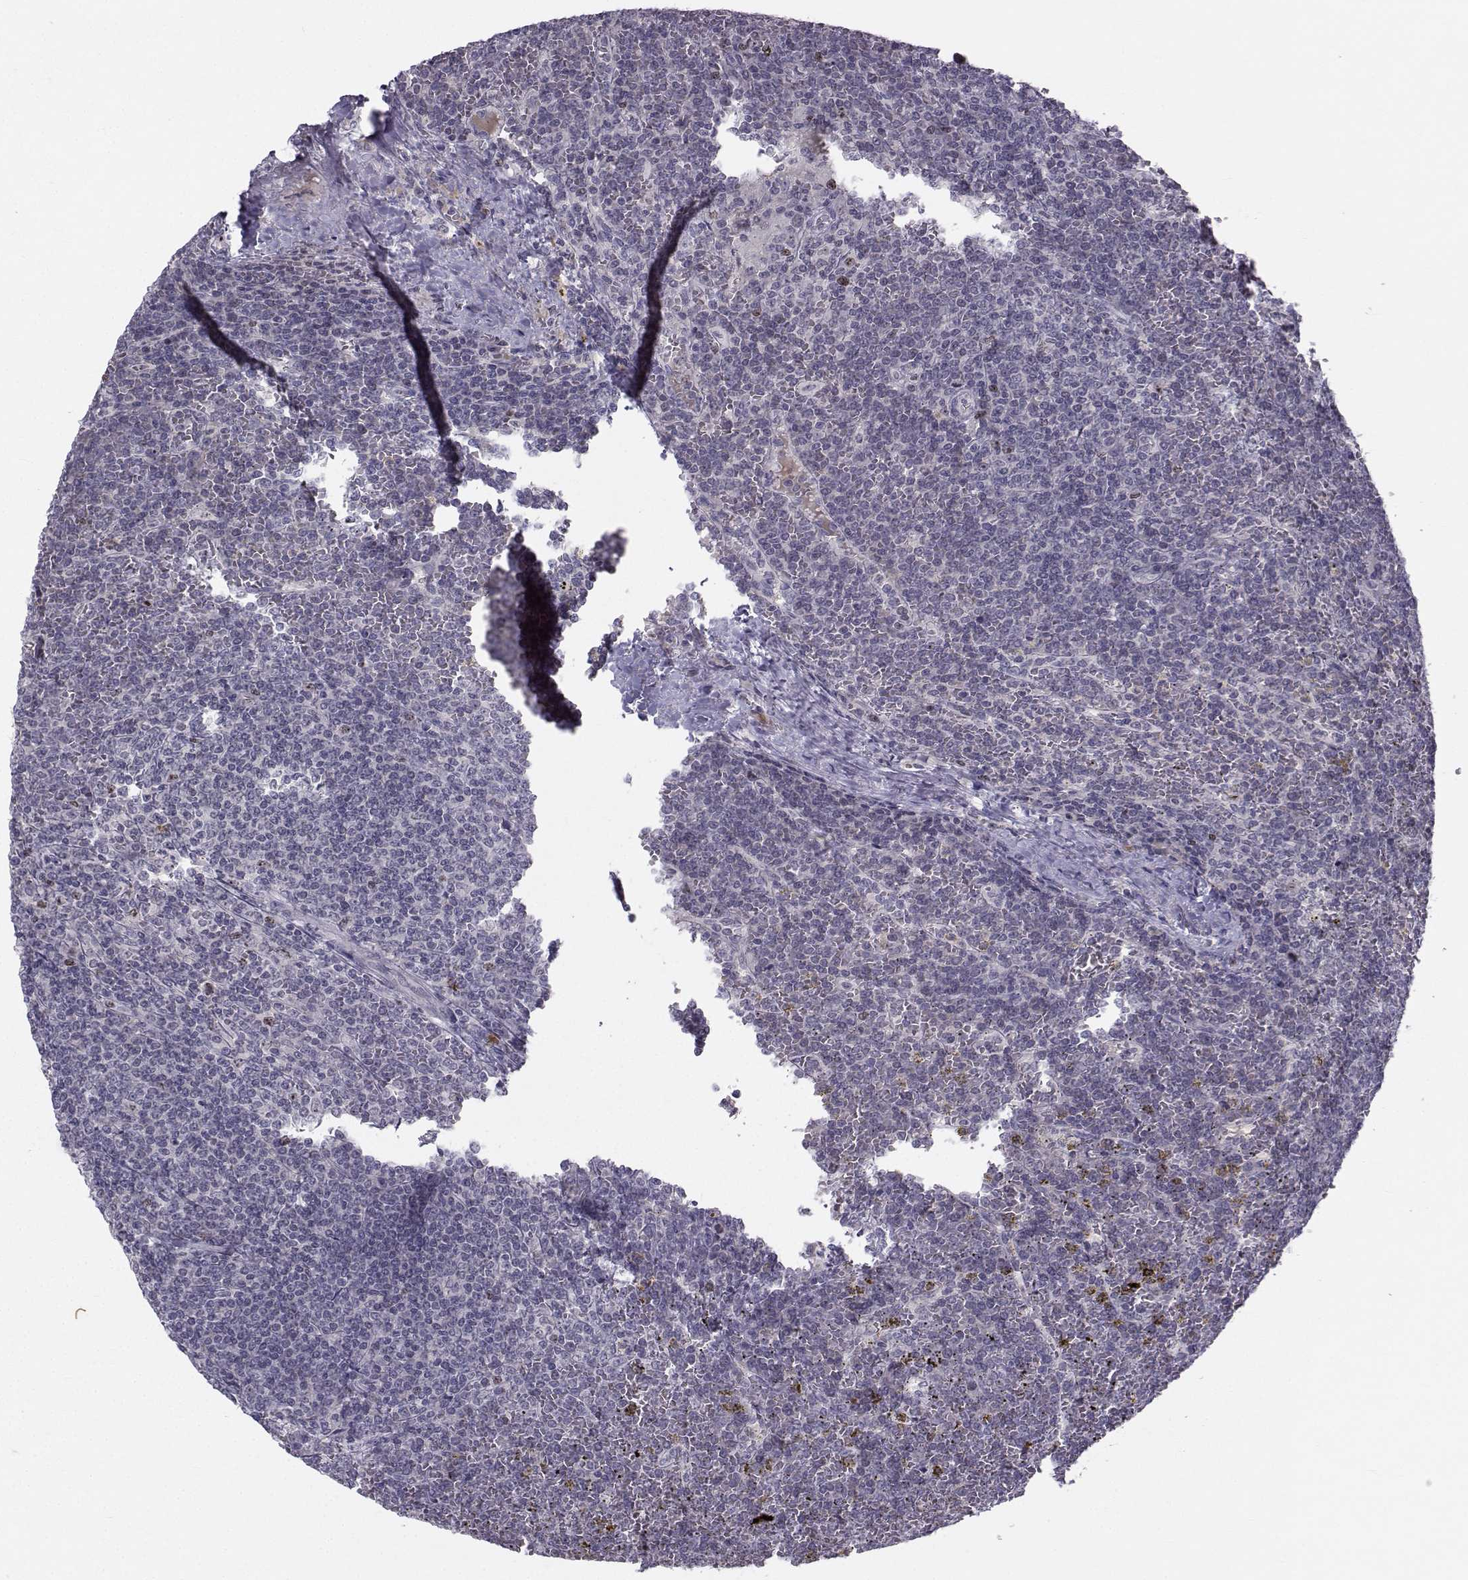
{"staining": {"intensity": "negative", "quantity": "none", "location": "none"}, "tissue": "lymphoma", "cell_type": "Tumor cells", "image_type": "cancer", "snomed": [{"axis": "morphology", "description": "Malignant lymphoma, non-Hodgkin's type, Low grade"}, {"axis": "topography", "description": "Spleen"}], "caption": "Immunohistochemical staining of human low-grade malignant lymphoma, non-Hodgkin's type reveals no significant positivity in tumor cells.", "gene": "LRP8", "patient": {"sex": "female", "age": 19}}